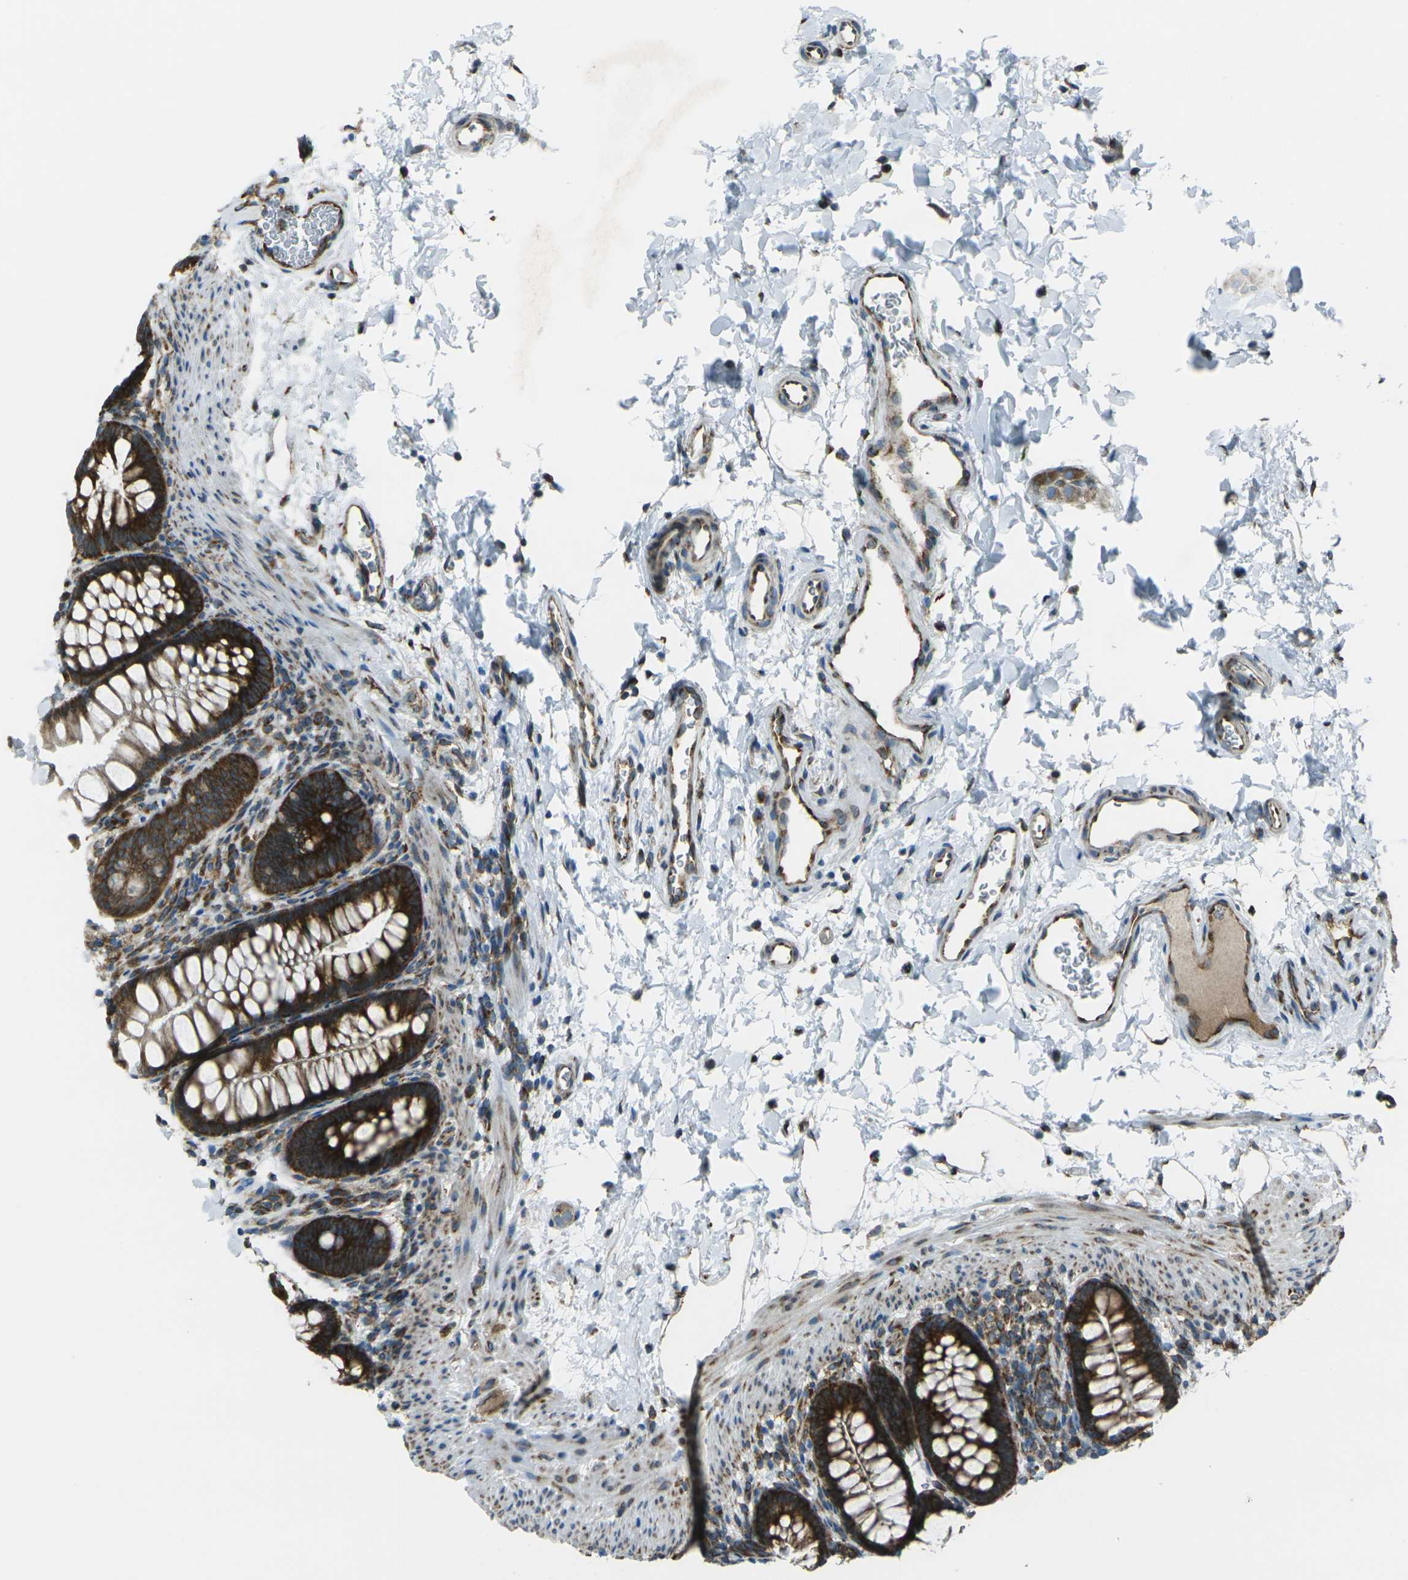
{"staining": {"intensity": "strong", "quantity": ">75%", "location": "cytoplasmic/membranous"}, "tissue": "rectum", "cell_type": "Glandular cells", "image_type": "normal", "snomed": [{"axis": "morphology", "description": "Normal tissue, NOS"}, {"axis": "topography", "description": "Rectum"}], "caption": "Protein expression analysis of benign rectum displays strong cytoplasmic/membranous expression in about >75% of glandular cells.", "gene": "CELSR2", "patient": {"sex": "female", "age": 24}}